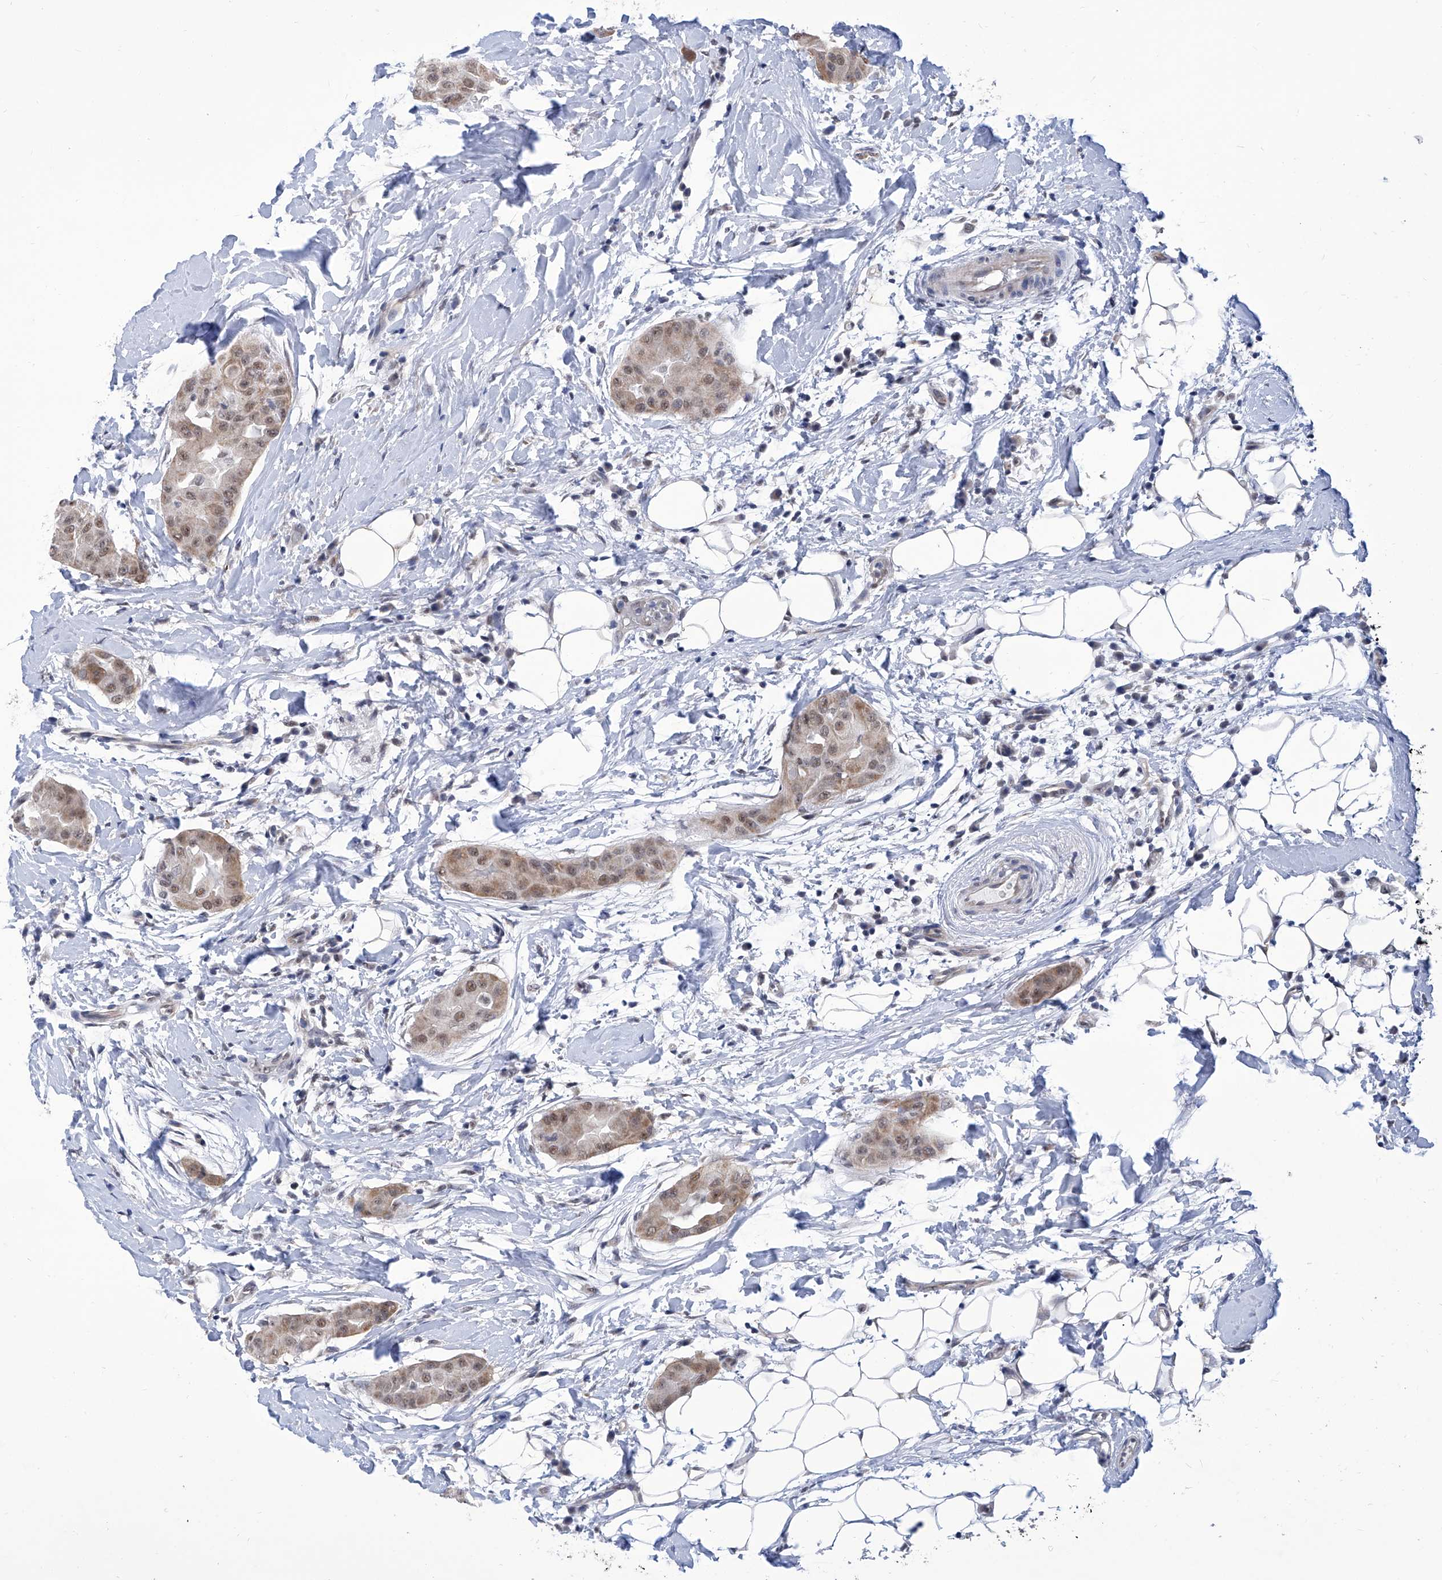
{"staining": {"intensity": "moderate", "quantity": ">75%", "location": "cytoplasmic/membranous,nuclear"}, "tissue": "thyroid cancer", "cell_type": "Tumor cells", "image_type": "cancer", "snomed": [{"axis": "morphology", "description": "Papillary adenocarcinoma, NOS"}, {"axis": "topography", "description": "Thyroid gland"}], "caption": "Tumor cells show medium levels of moderate cytoplasmic/membranous and nuclear staining in approximately >75% of cells in human thyroid cancer (papillary adenocarcinoma).", "gene": "SART1", "patient": {"sex": "male", "age": 33}}